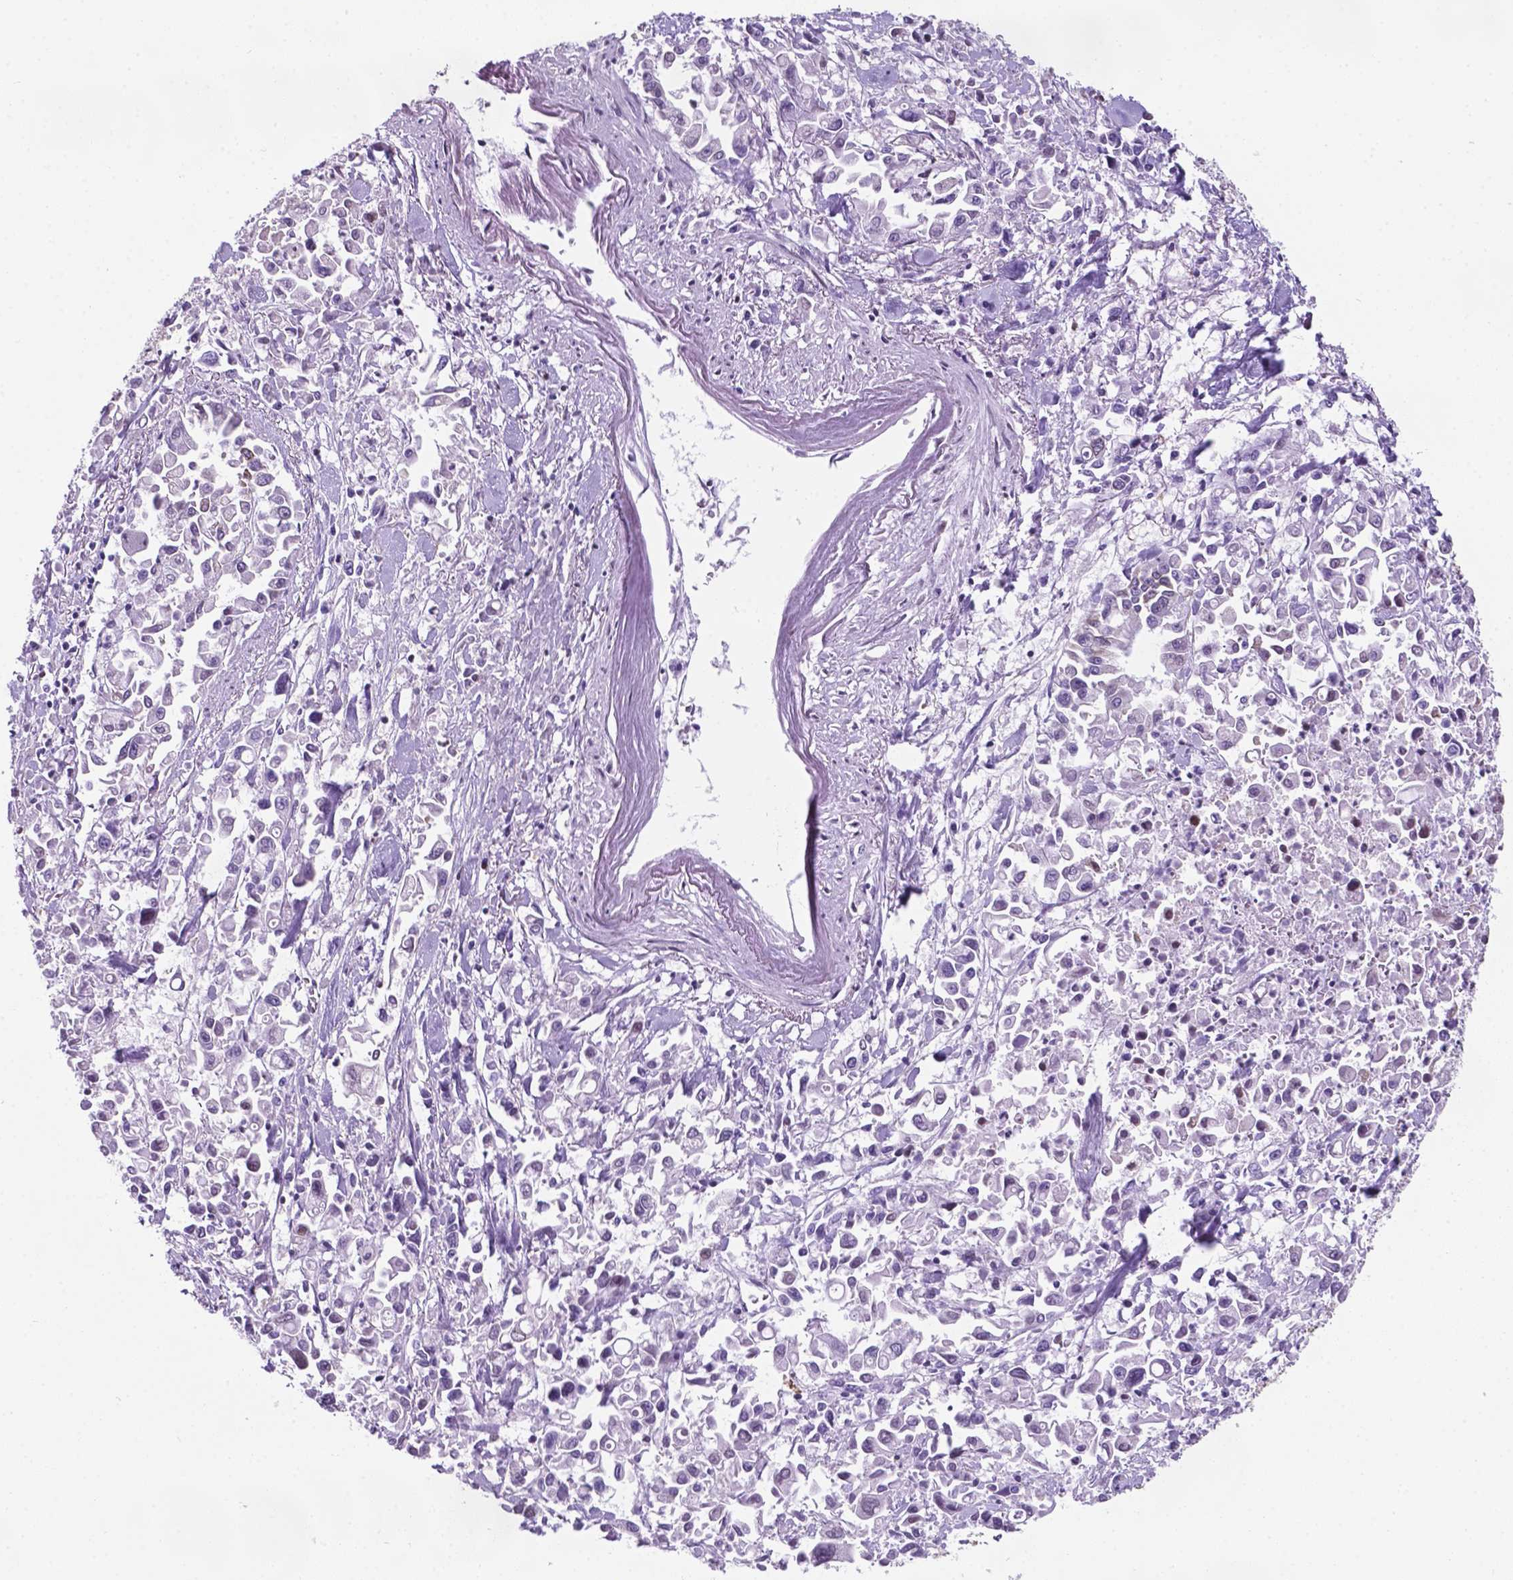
{"staining": {"intensity": "negative", "quantity": "none", "location": "none"}, "tissue": "pancreatic cancer", "cell_type": "Tumor cells", "image_type": "cancer", "snomed": [{"axis": "morphology", "description": "Adenocarcinoma, NOS"}, {"axis": "topography", "description": "Pancreas"}], "caption": "Human pancreatic cancer (adenocarcinoma) stained for a protein using IHC reveals no positivity in tumor cells.", "gene": "C17orf107", "patient": {"sex": "female", "age": 83}}